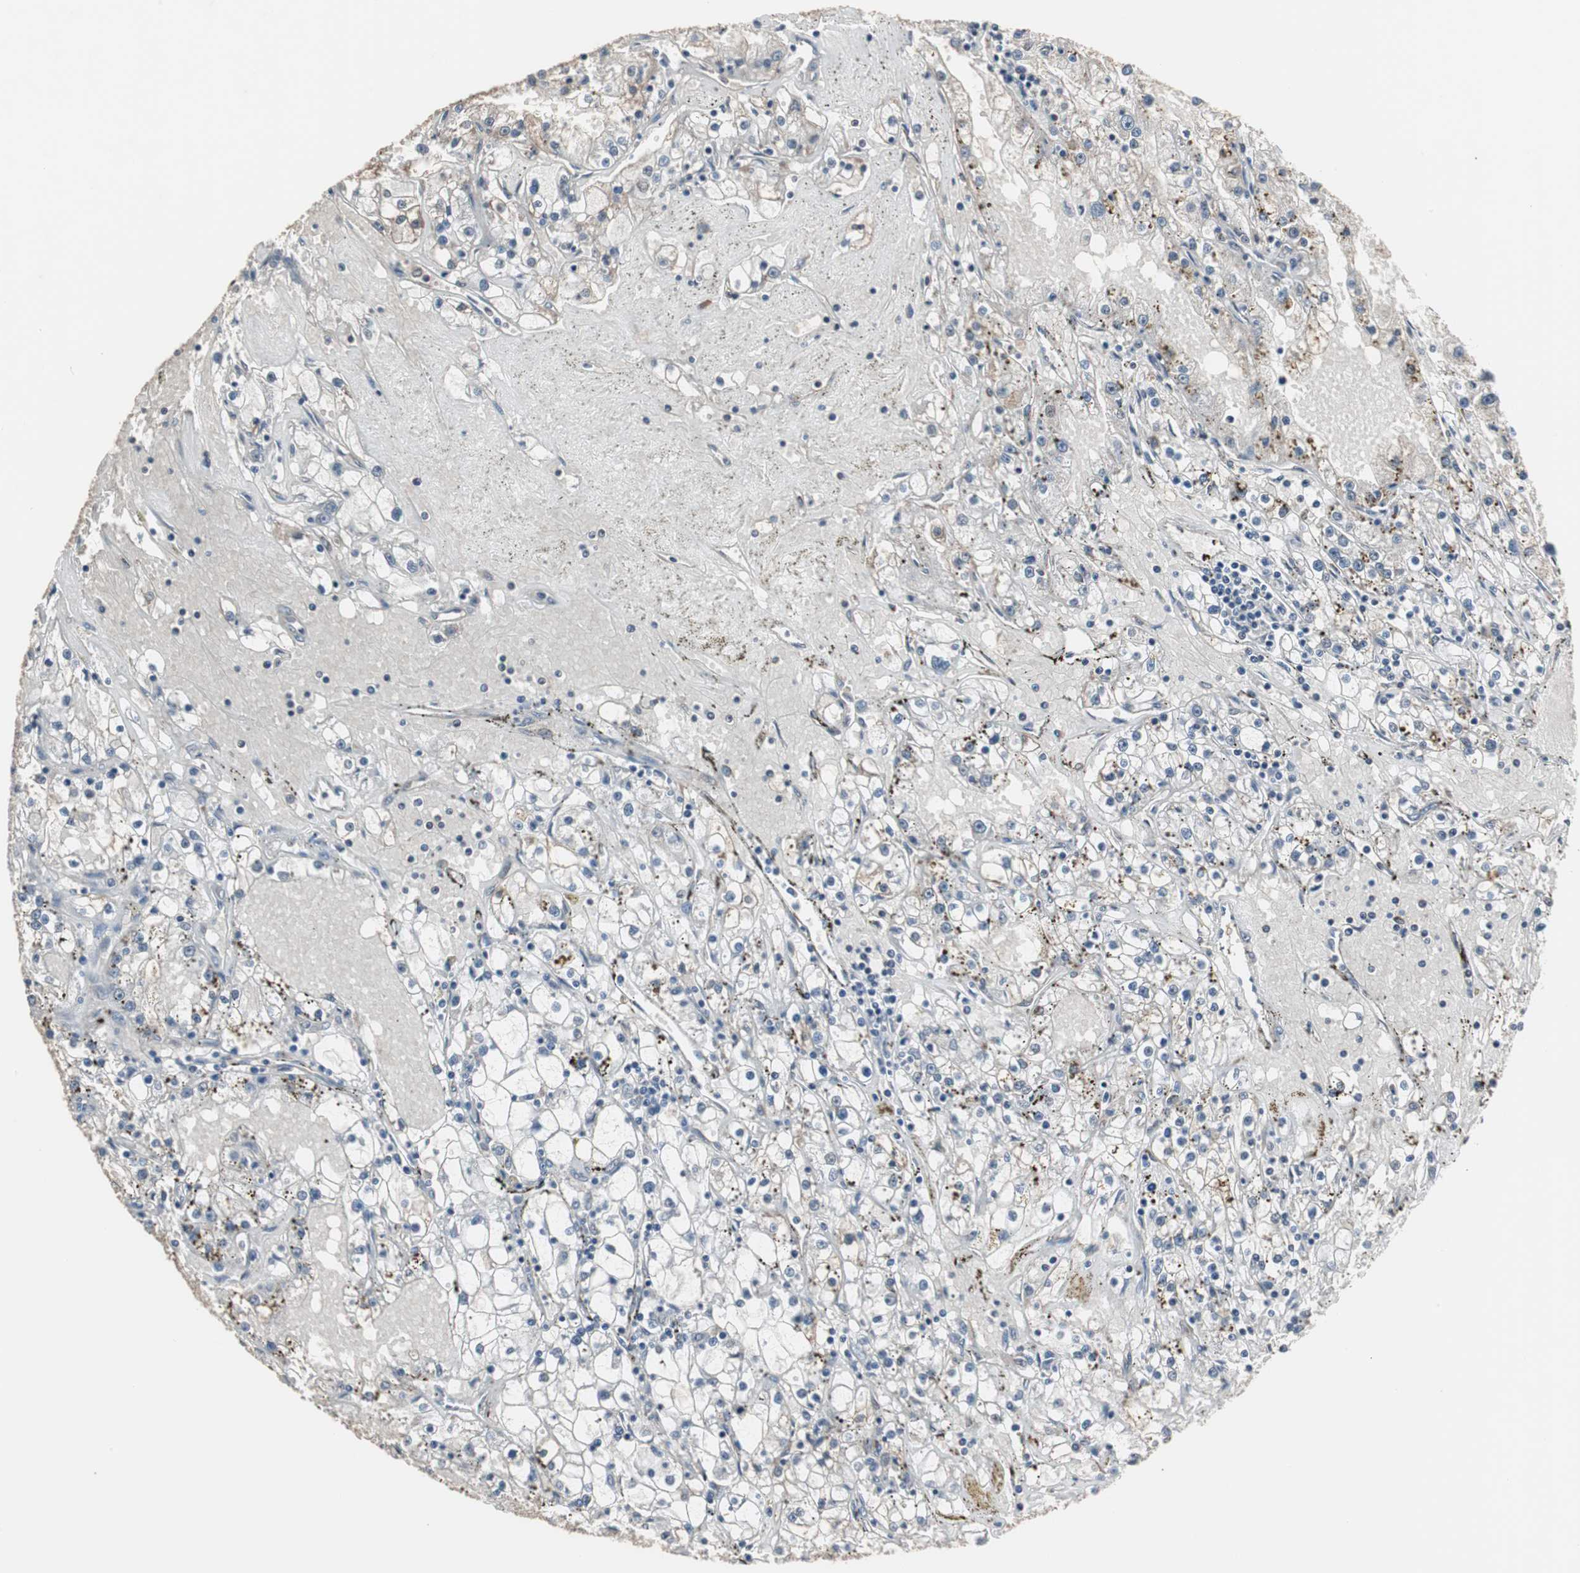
{"staining": {"intensity": "weak", "quantity": "25%-75%", "location": "cytoplasmic/membranous"}, "tissue": "renal cancer", "cell_type": "Tumor cells", "image_type": "cancer", "snomed": [{"axis": "morphology", "description": "Adenocarcinoma, NOS"}, {"axis": "topography", "description": "Kidney"}], "caption": "Human adenocarcinoma (renal) stained with a protein marker reveals weak staining in tumor cells.", "gene": "ZHX2", "patient": {"sex": "male", "age": 56}}